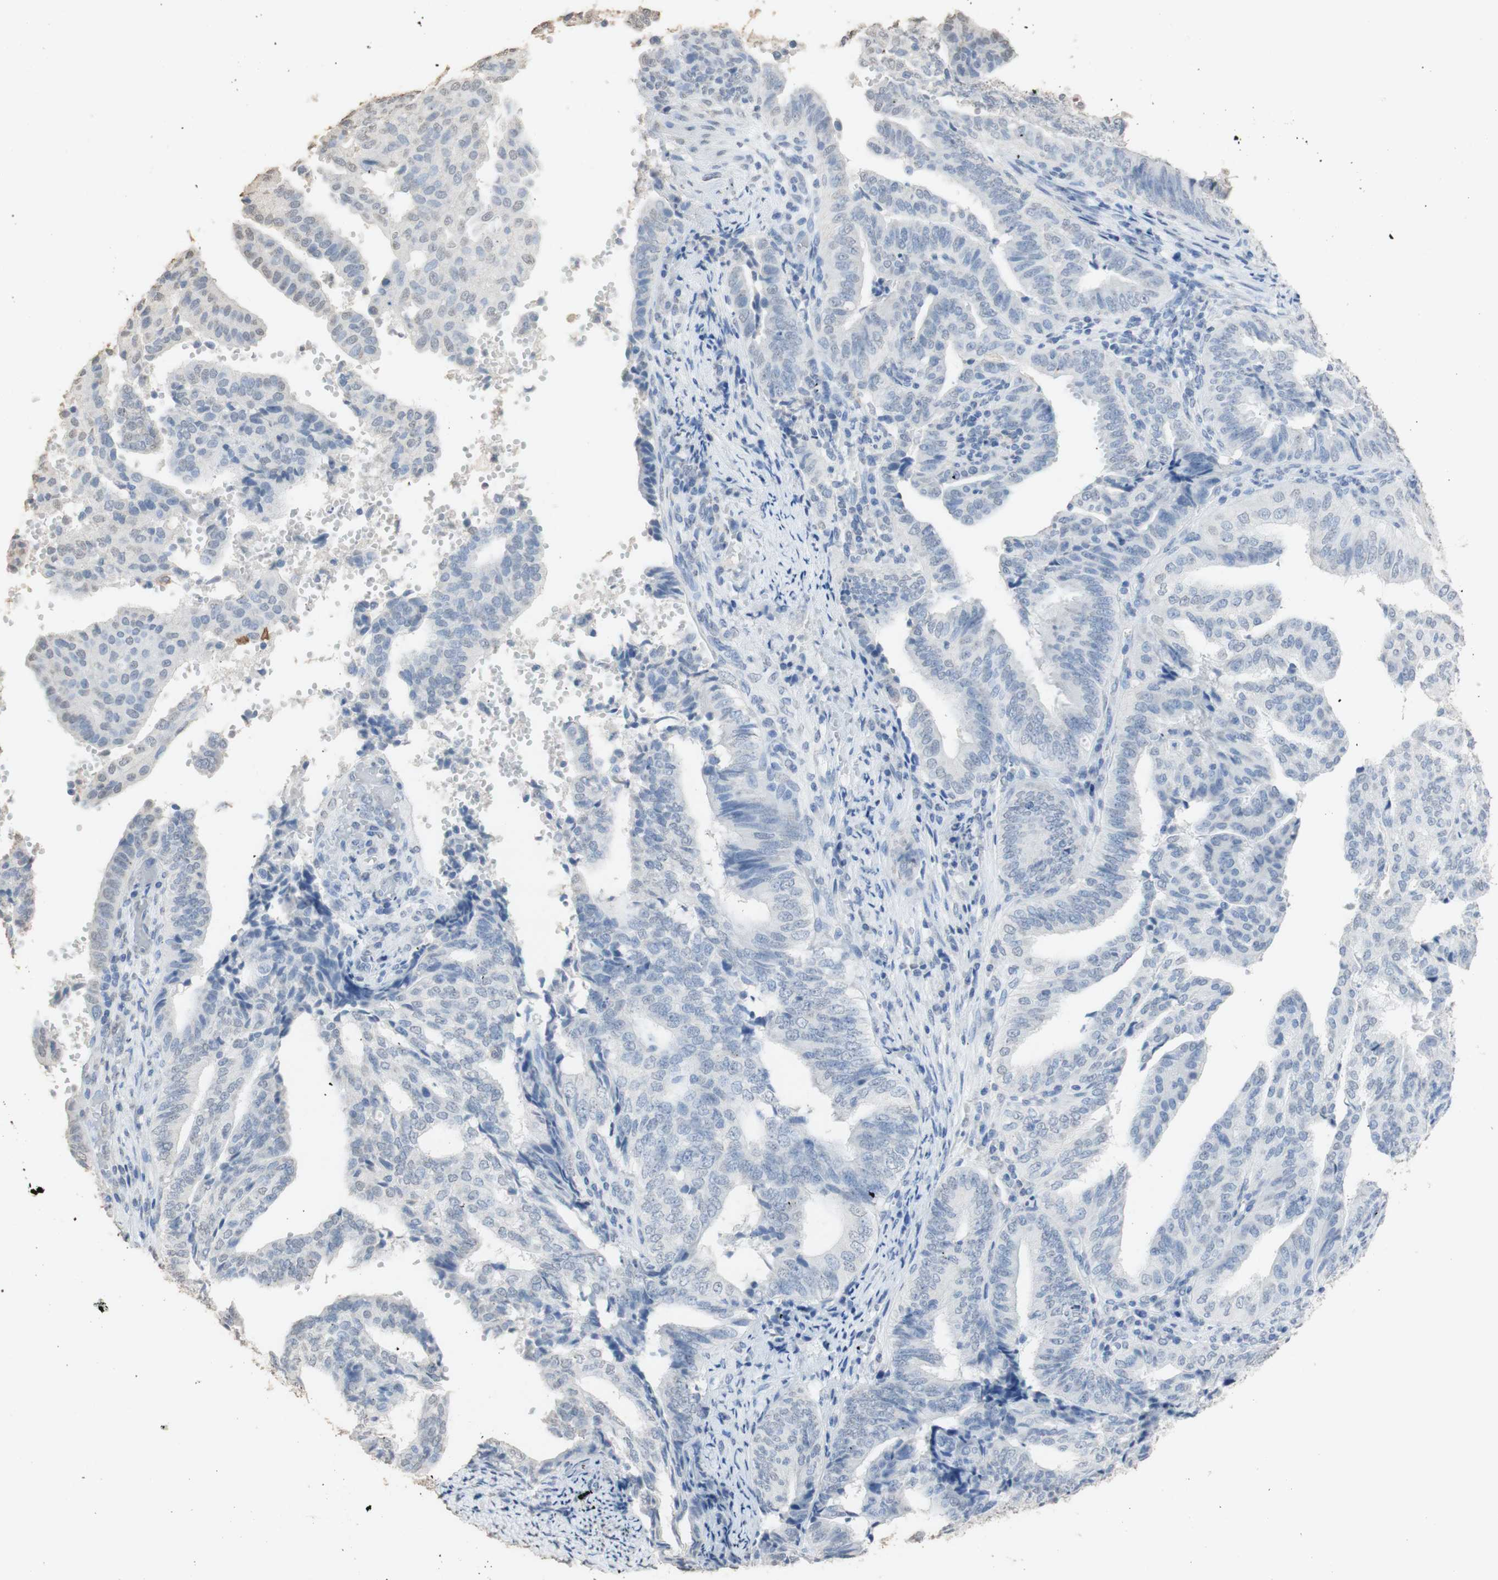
{"staining": {"intensity": "weak", "quantity": "<25%", "location": "cytoplasmic/membranous"}, "tissue": "endometrial cancer", "cell_type": "Tumor cells", "image_type": "cancer", "snomed": [{"axis": "morphology", "description": "Adenocarcinoma, NOS"}, {"axis": "topography", "description": "Endometrium"}], "caption": "The micrograph demonstrates no staining of tumor cells in endometrial adenocarcinoma.", "gene": "L1CAM", "patient": {"sex": "female", "age": 58}}